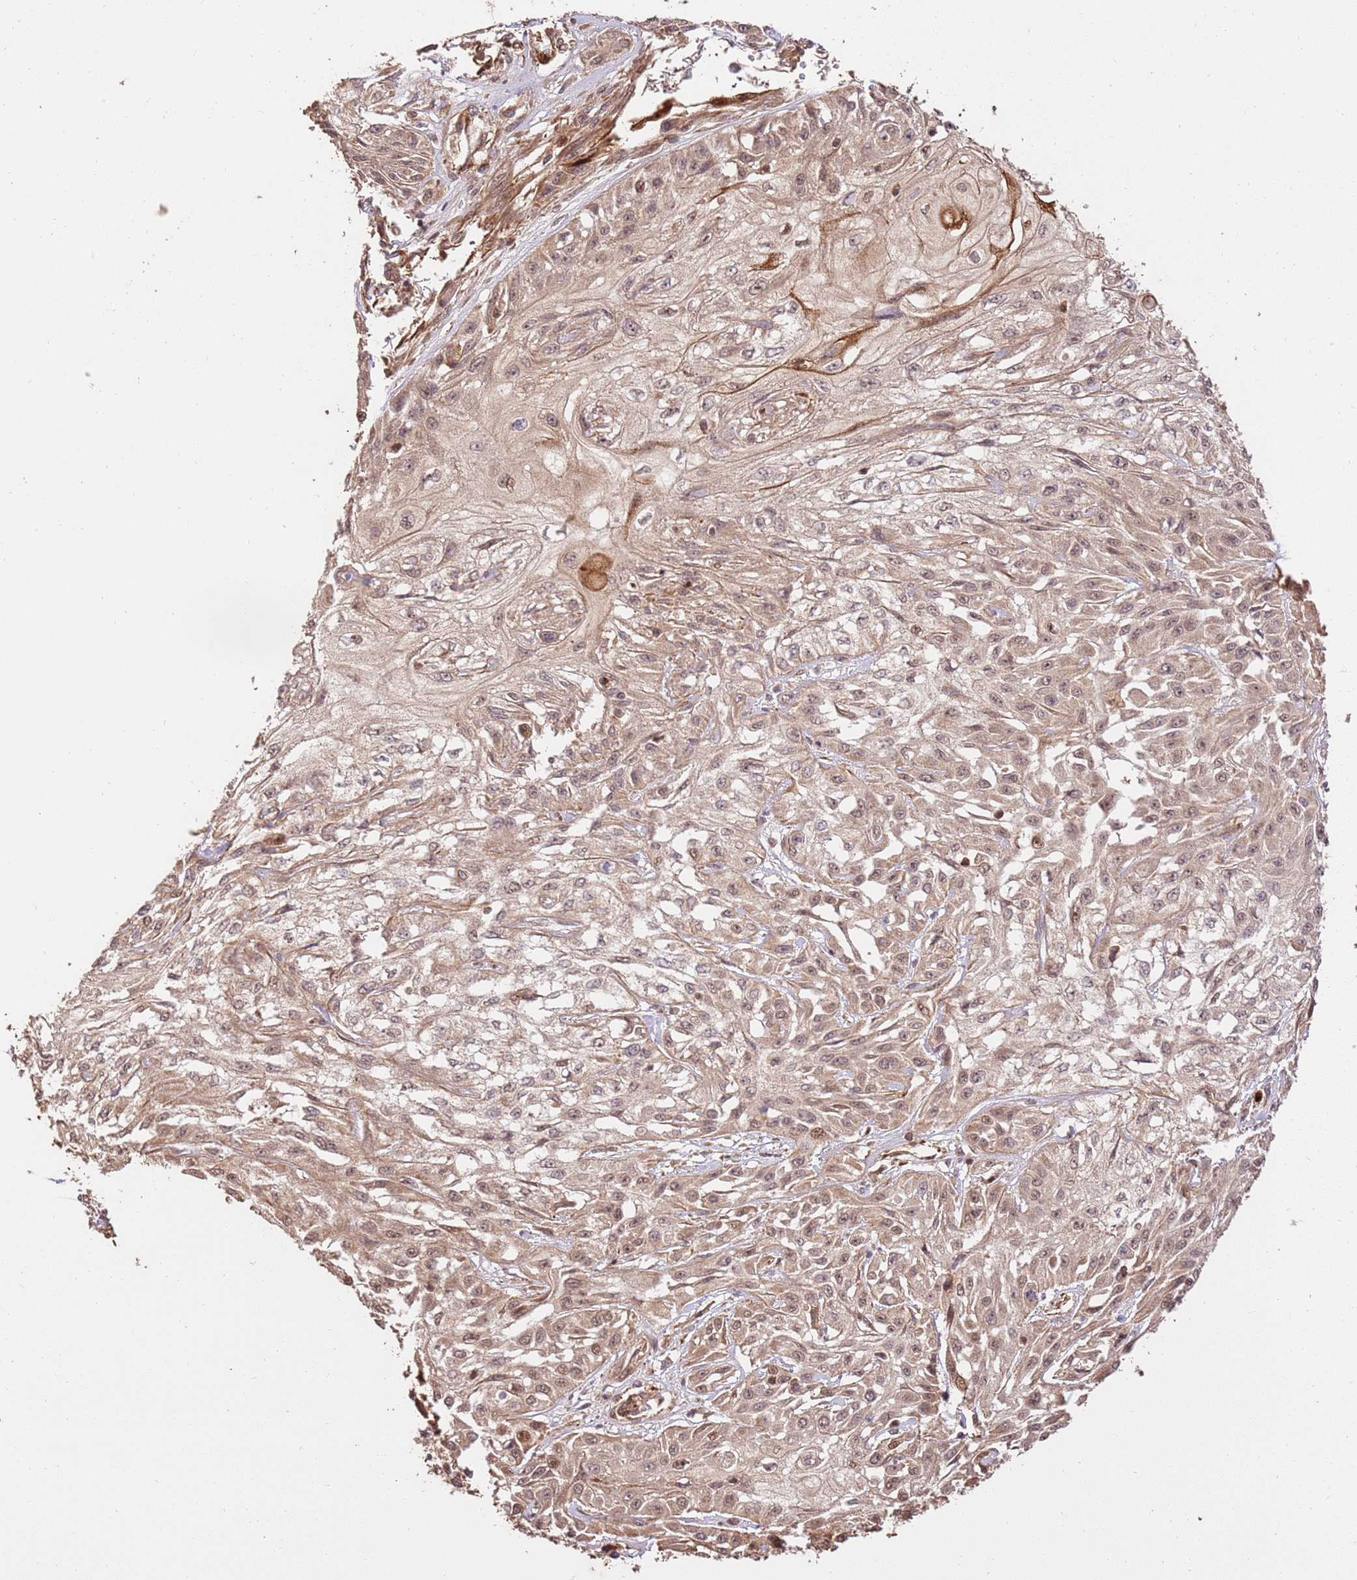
{"staining": {"intensity": "weak", "quantity": ">75%", "location": "cytoplasmic/membranous,nuclear"}, "tissue": "skin cancer", "cell_type": "Tumor cells", "image_type": "cancer", "snomed": [{"axis": "morphology", "description": "Squamous cell carcinoma, NOS"}, {"axis": "morphology", "description": "Squamous cell carcinoma, metastatic, NOS"}, {"axis": "topography", "description": "Skin"}, {"axis": "topography", "description": "Lymph node"}], "caption": "Immunohistochemistry (IHC) photomicrograph of neoplastic tissue: skin cancer (squamous cell carcinoma) stained using immunohistochemistry (IHC) demonstrates low levels of weak protein expression localized specifically in the cytoplasmic/membranous and nuclear of tumor cells, appearing as a cytoplasmic/membranous and nuclear brown color.", "gene": "KATNAL2", "patient": {"sex": "male", "age": 75}}